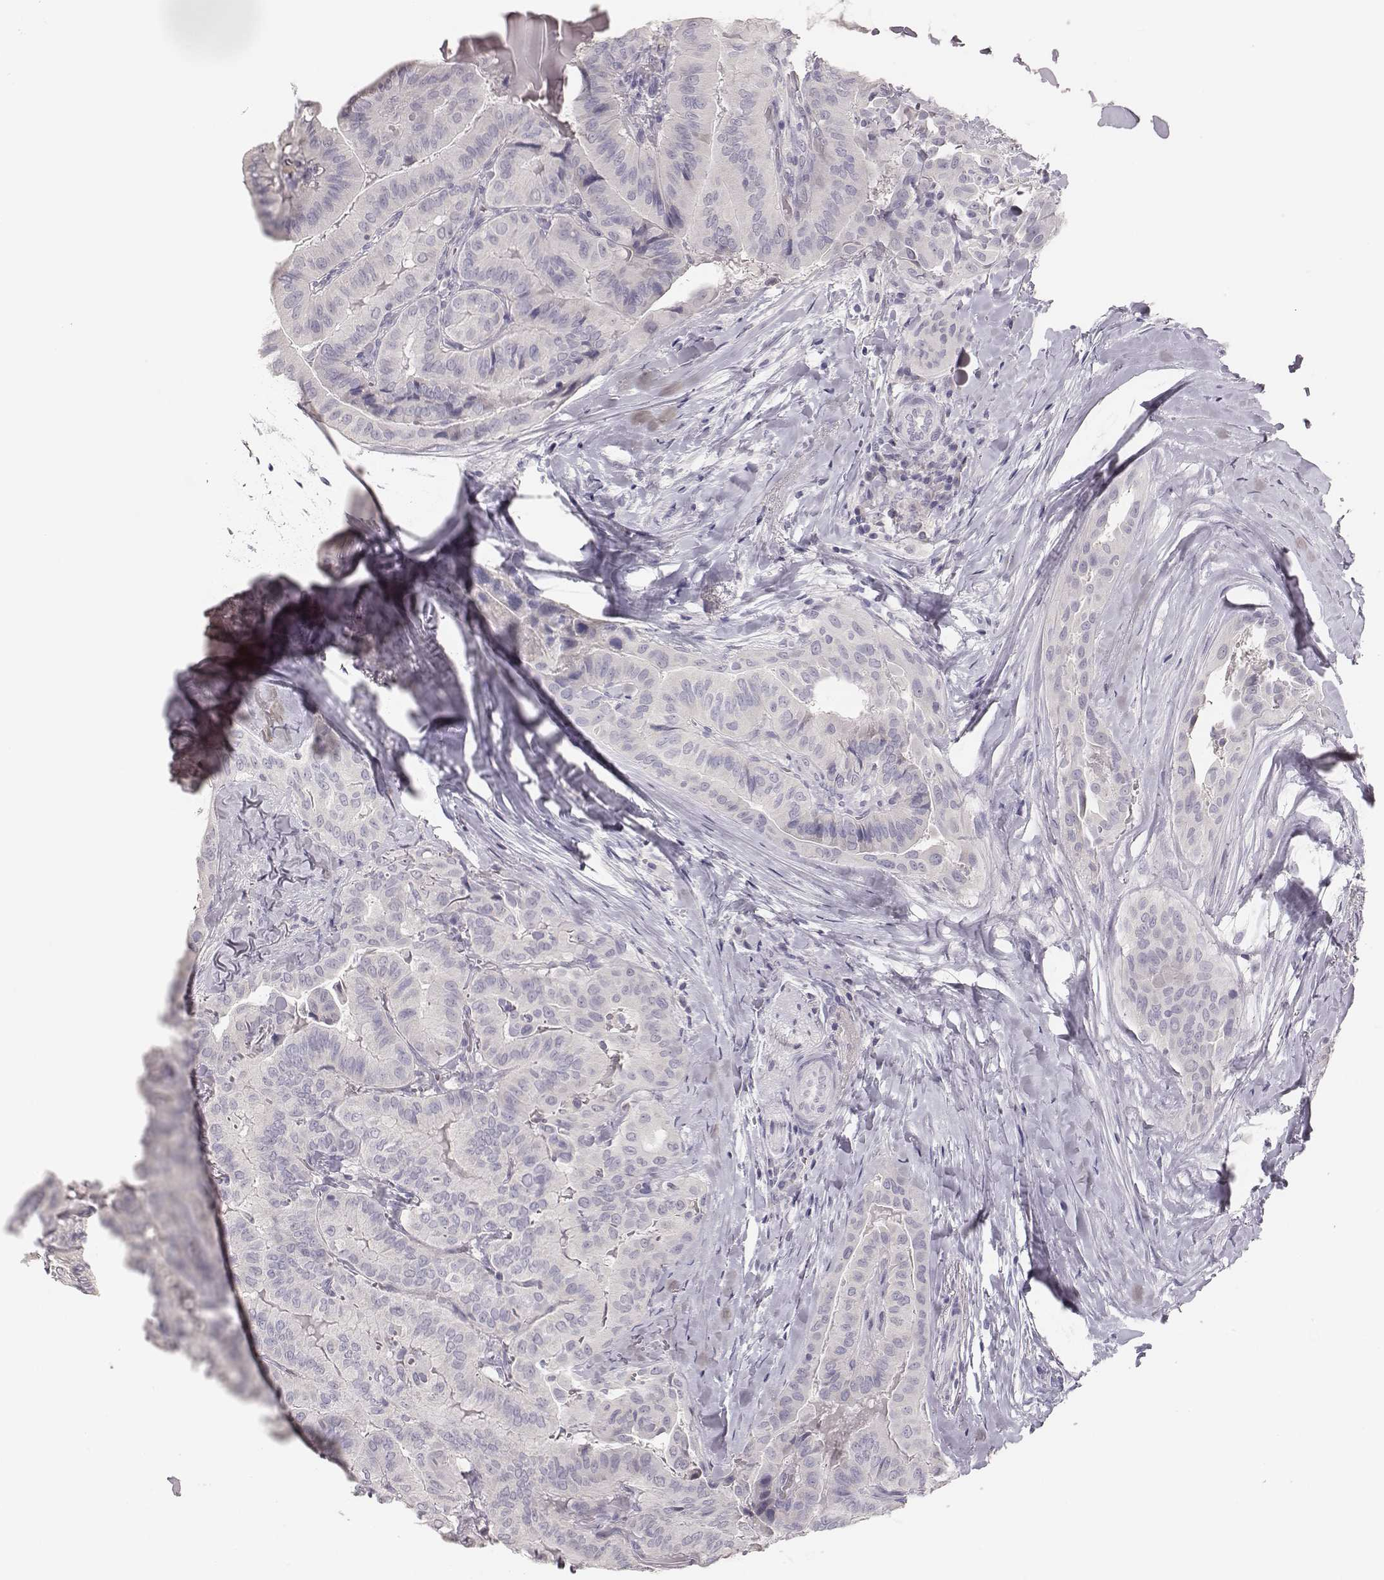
{"staining": {"intensity": "negative", "quantity": "none", "location": "none"}, "tissue": "thyroid cancer", "cell_type": "Tumor cells", "image_type": "cancer", "snomed": [{"axis": "morphology", "description": "Papillary adenocarcinoma, NOS"}, {"axis": "topography", "description": "Thyroid gland"}], "caption": "A photomicrograph of thyroid cancer (papillary adenocarcinoma) stained for a protein displays no brown staining in tumor cells.", "gene": "MYH6", "patient": {"sex": "female", "age": 68}}